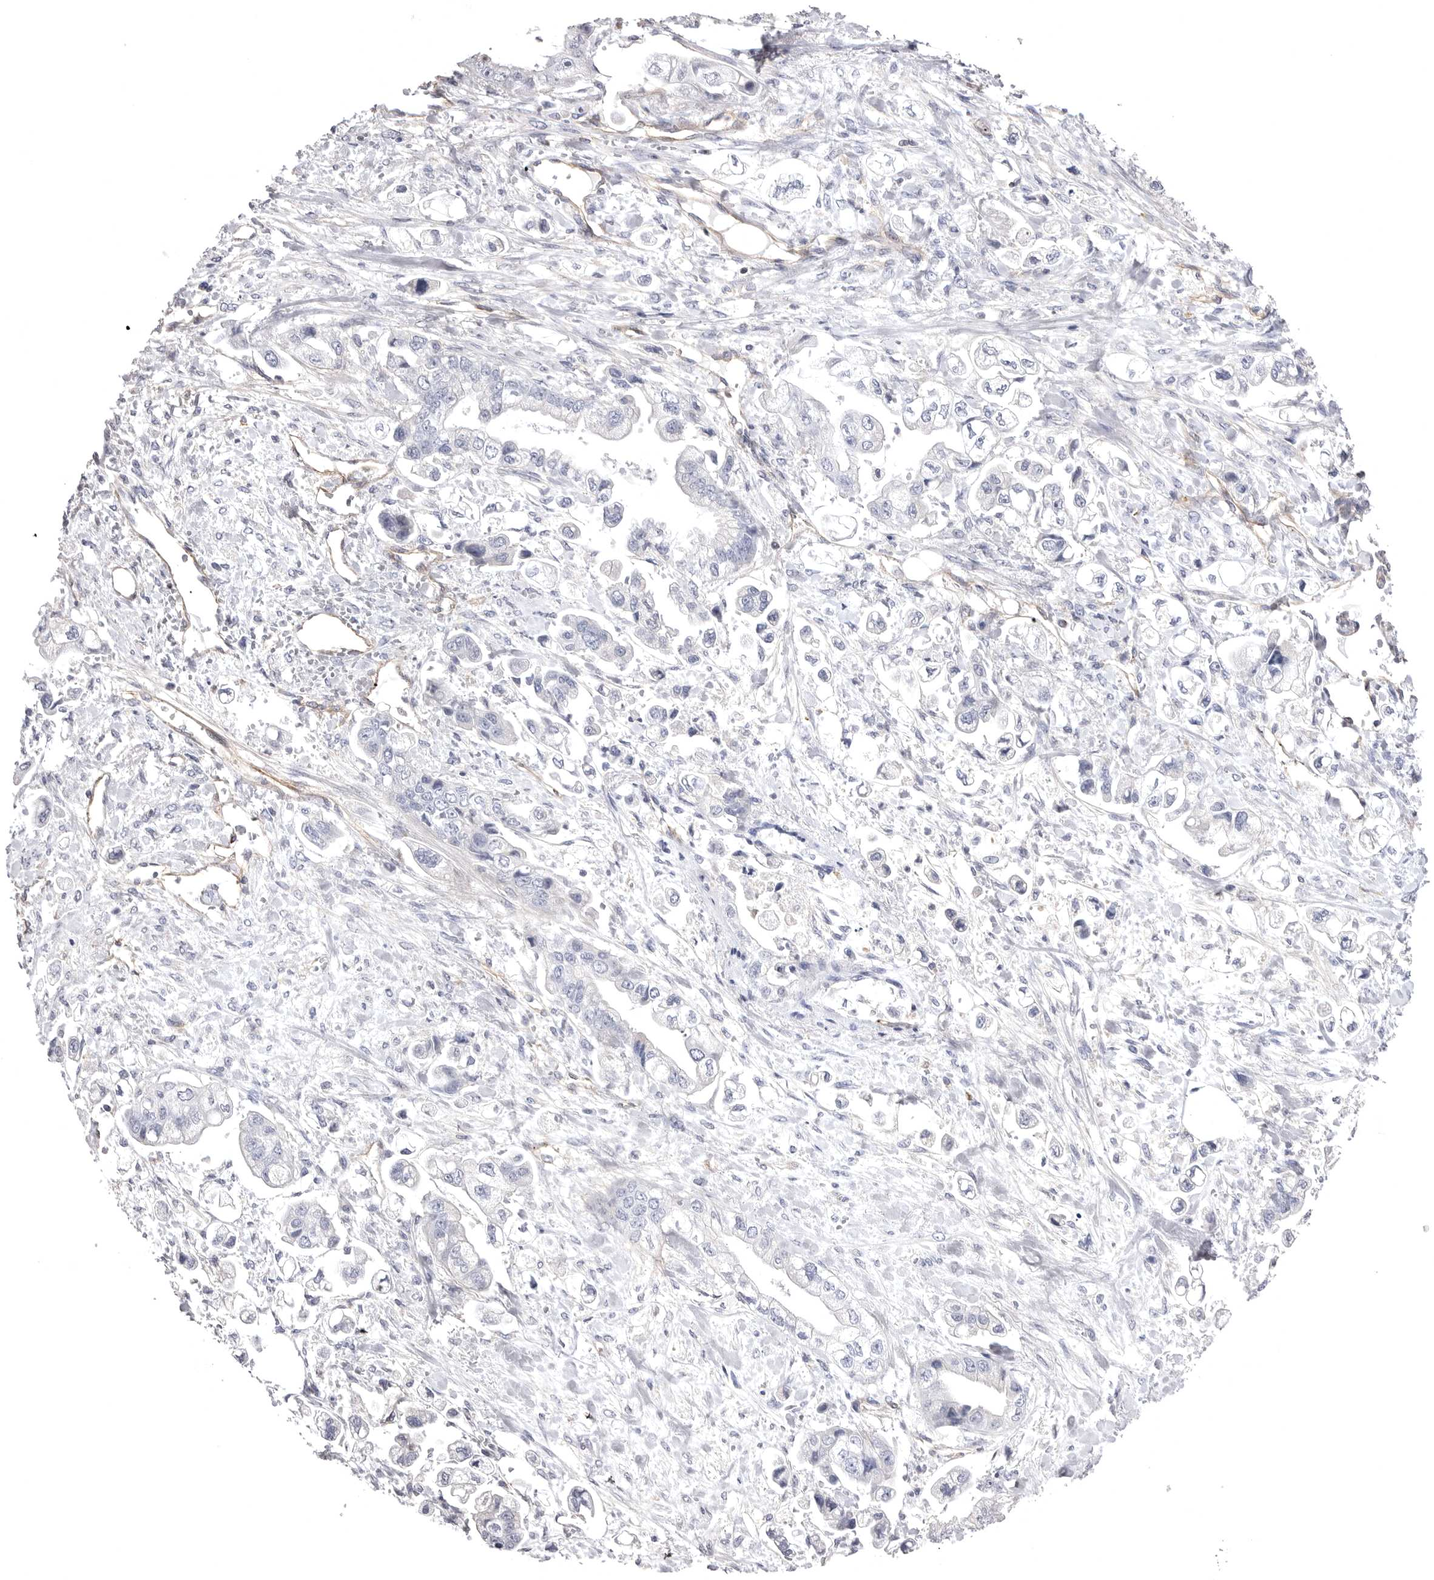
{"staining": {"intensity": "negative", "quantity": "none", "location": "none"}, "tissue": "stomach cancer", "cell_type": "Tumor cells", "image_type": "cancer", "snomed": [{"axis": "morphology", "description": "Adenocarcinoma, NOS"}, {"axis": "topography", "description": "Stomach"}], "caption": "This is an IHC micrograph of human stomach cancer (adenocarcinoma). There is no staining in tumor cells.", "gene": "PSPN", "patient": {"sex": "male", "age": 62}}